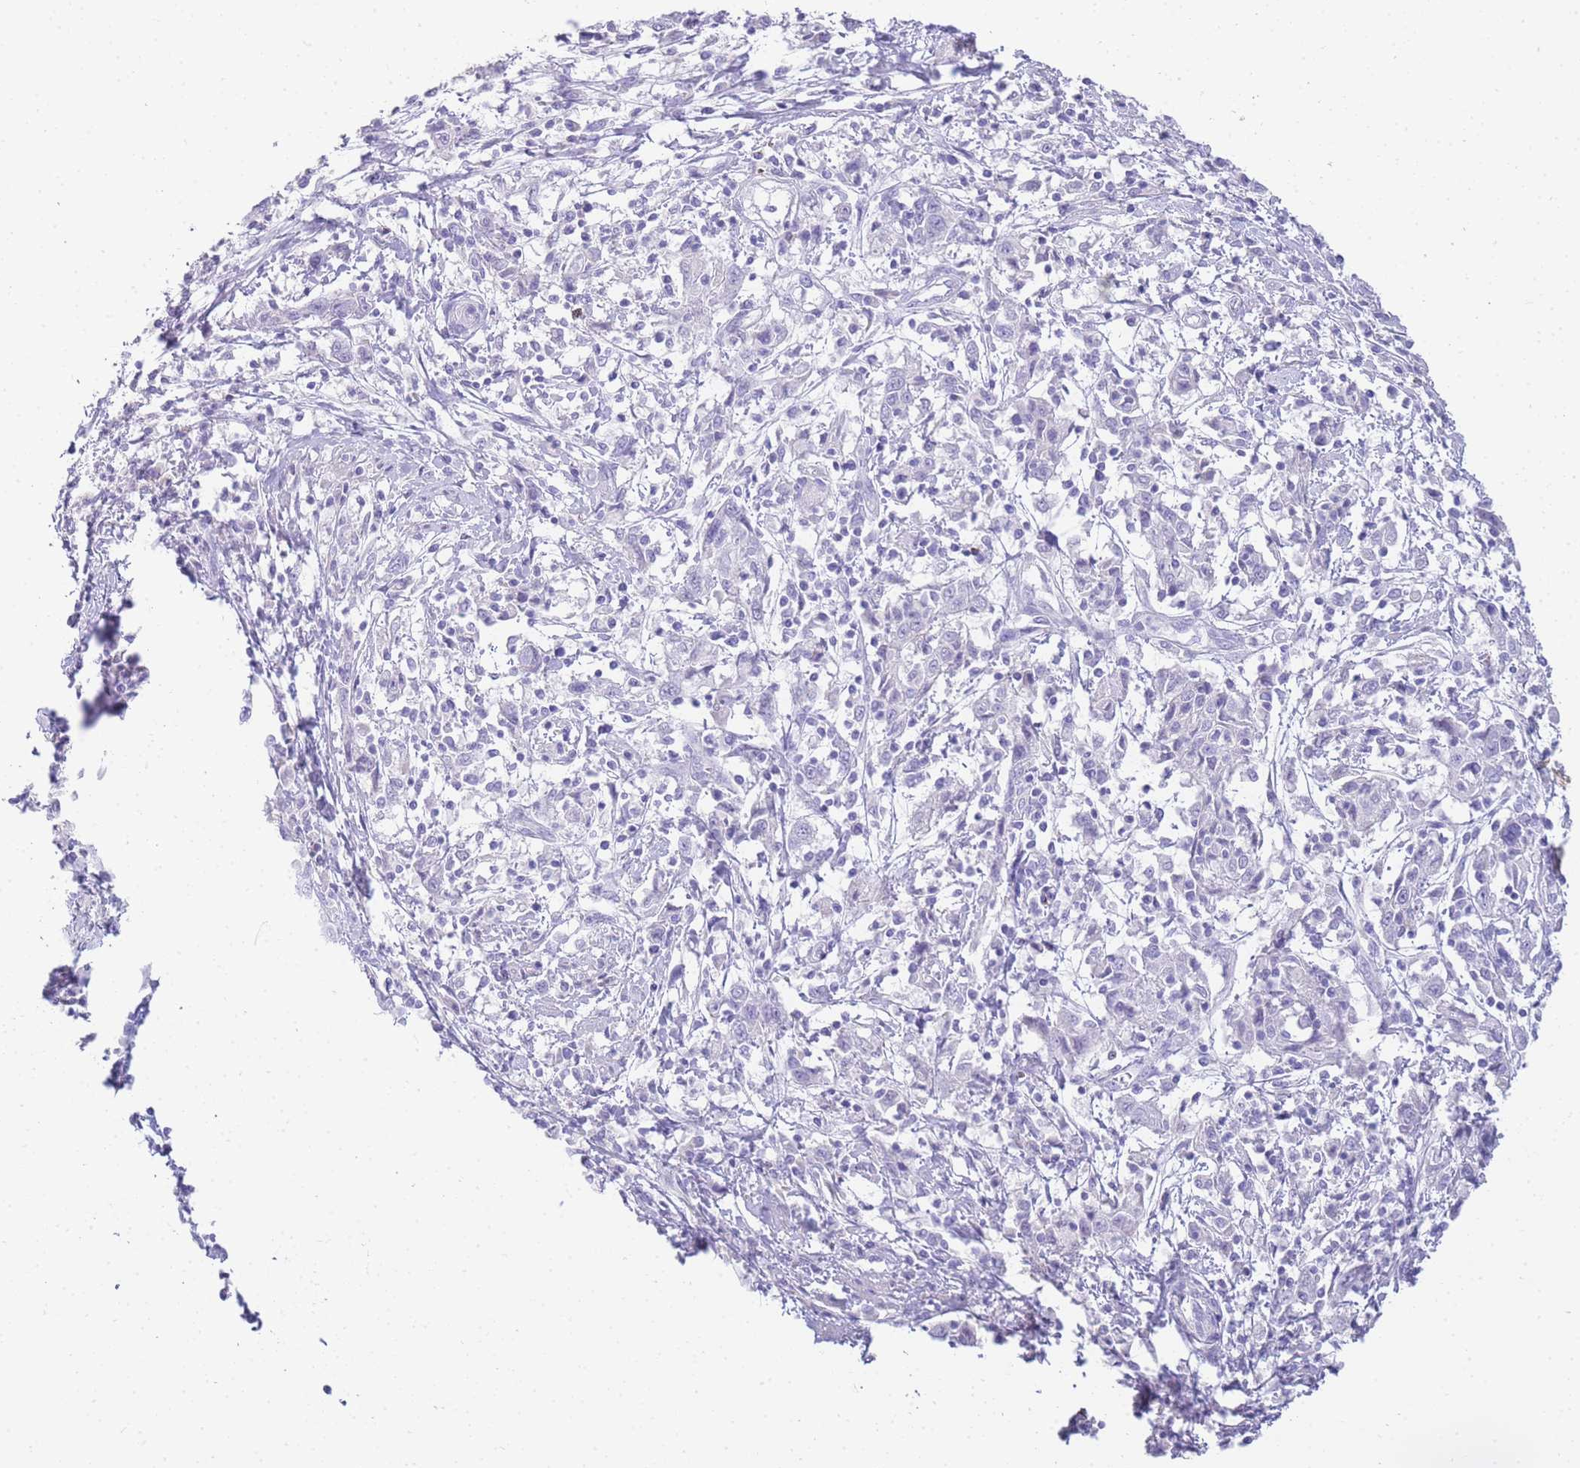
{"staining": {"intensity": "negative", "quantity": "none", "location": "none"}, "tissue": "cervical cancer", "cell_type": "Tumor cells", "image_type": "cancer", "snomed": [{"axis": "morphology", "description": "Squamous cell carcinoma, NOS"}, {"axis": "topography", "description": "Cervix"}], "caption": "Tumor cells are negative for protein expression in human squamous cell carcinoma (cervical).", "gene": "DPP4", "patient": {"sex": "female", "age": 46}}